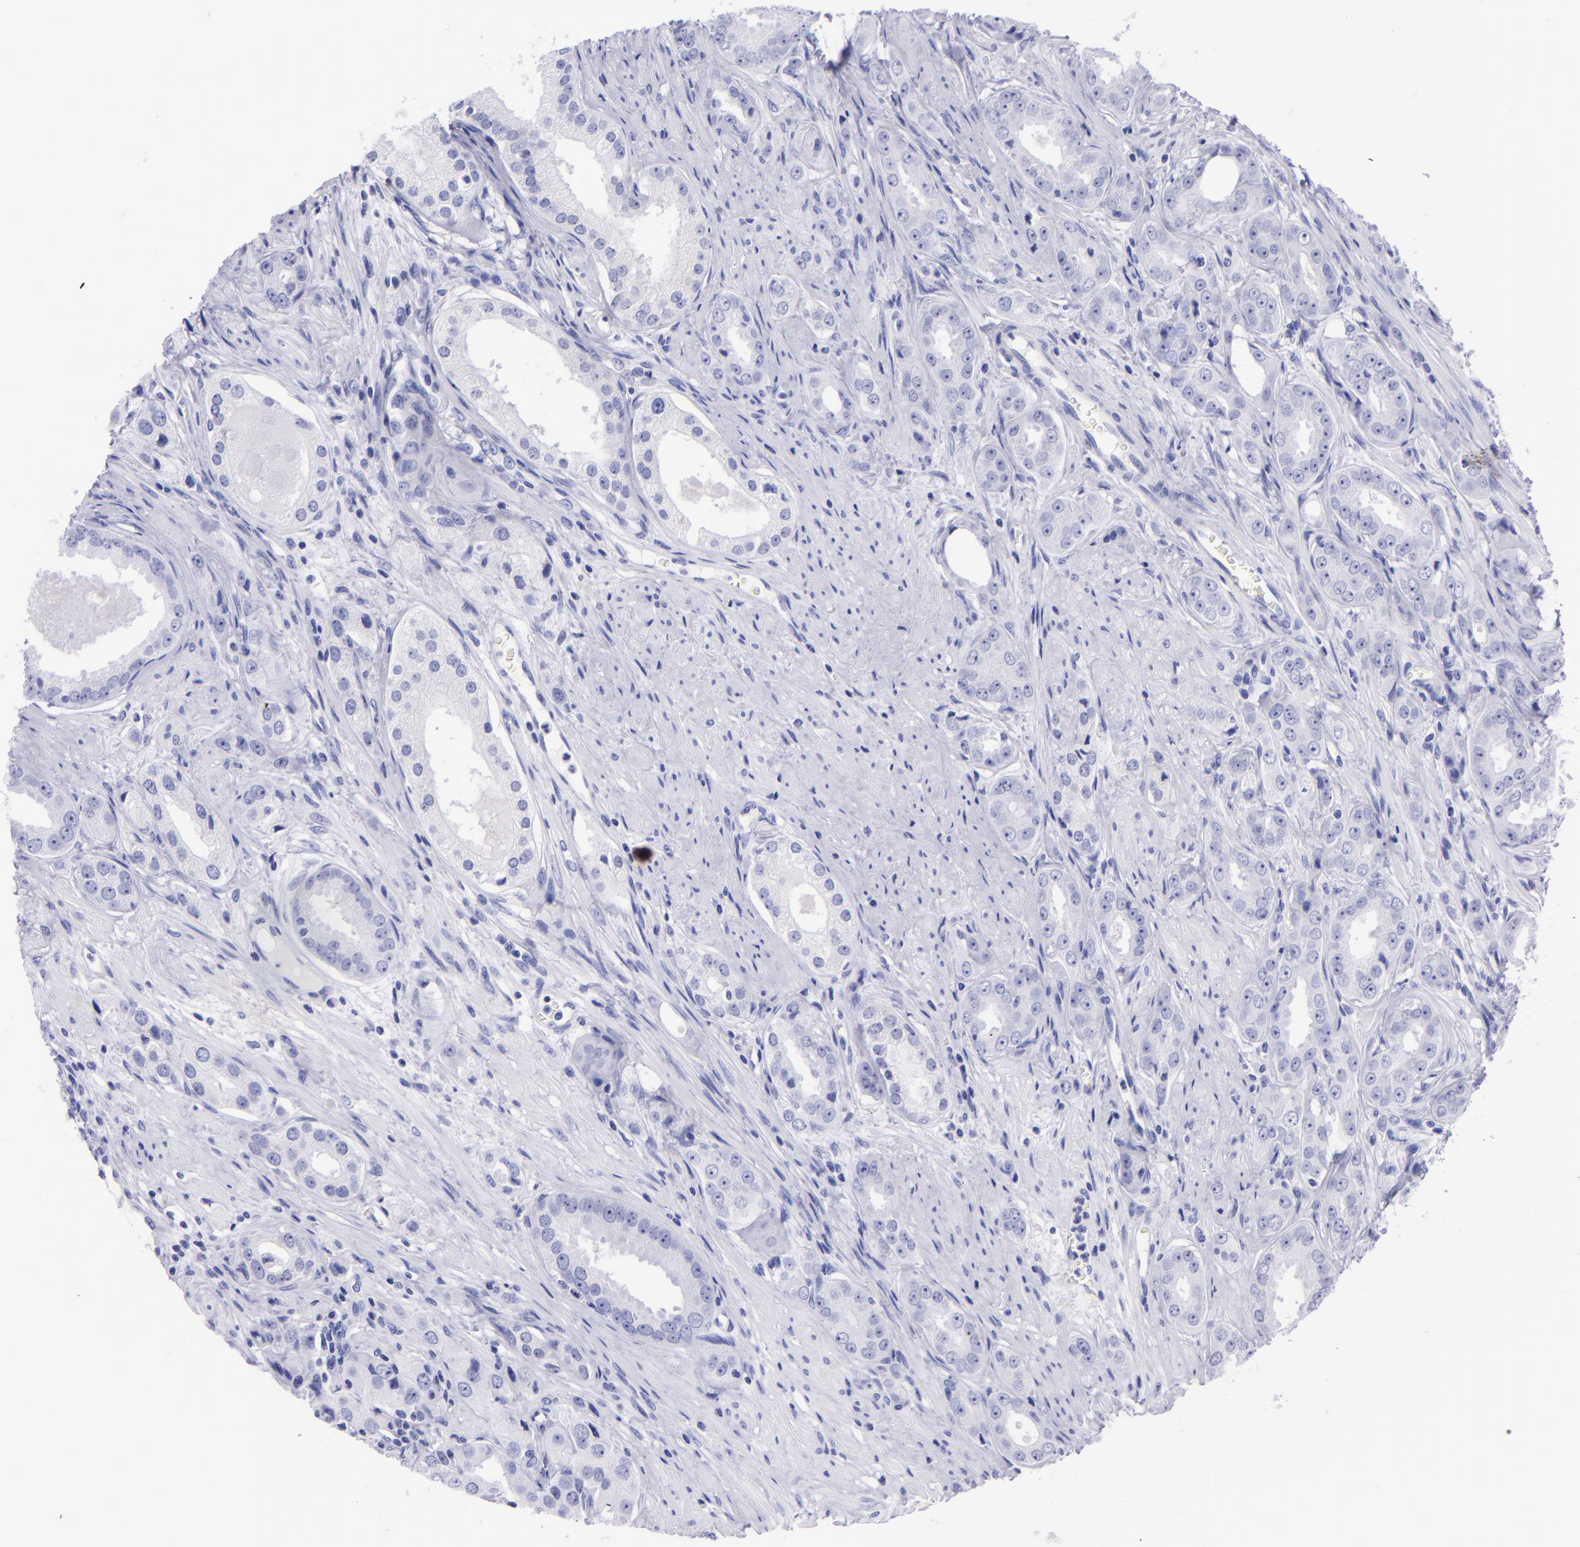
{"staining": {"intensity": "negative", "quantity": "none", "location": "none"}, "tissue": "prostate cancer", "cell_type": "Tumor cells", "image_type": "cancer", "snomed": [{"axis": "morphology", "description": "Adenocarcinoma, Medium grade"}, {"axis": "topography", "description": "Prostate"}], "caption": "This is a image of IHC staining of medium-grade adenocarcinoma (prostate), which shows no expression in tumor cells.", "gene": "TYRP1", "patient": {"sex": "male", "age": 53}}